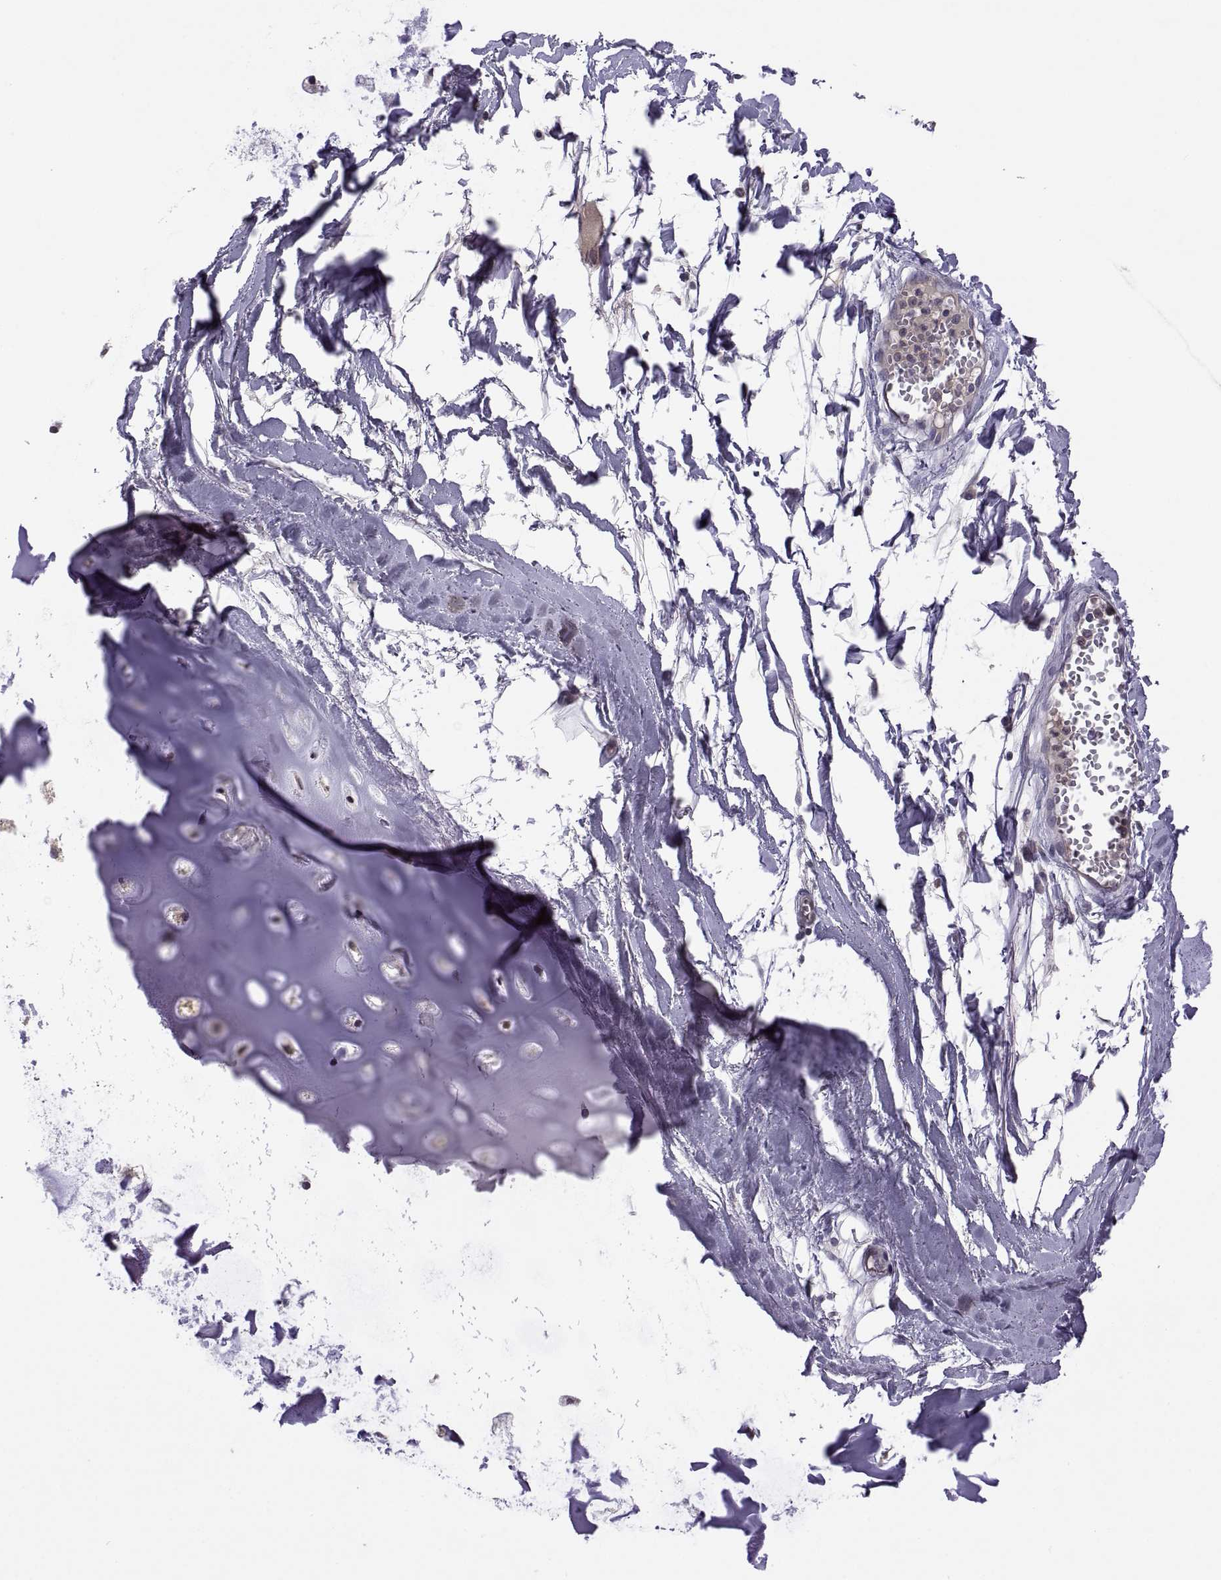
{"staining": {"intensity": "negative", "quantity": "none", "location": "none"}, "tissue": "soft tissue", "cell_type": "Chondrocytes", "image_type": "normal", "snomed": [{"axis": "morphology", "description": "Normal tissue, NOS"}, {"axis": "morphology", "description": "Squamous cell carcinoma, NOS"}, {"axis": "topography", "description": "Cartilage tissue"}, {"axis": "topography", "description": "Lung"}], "caption": "Chondrocytes show no significant protein staining in unremarkable soft tissue.", "gene": "FGF9", "patient": {"sex": "male", "age": 66}}